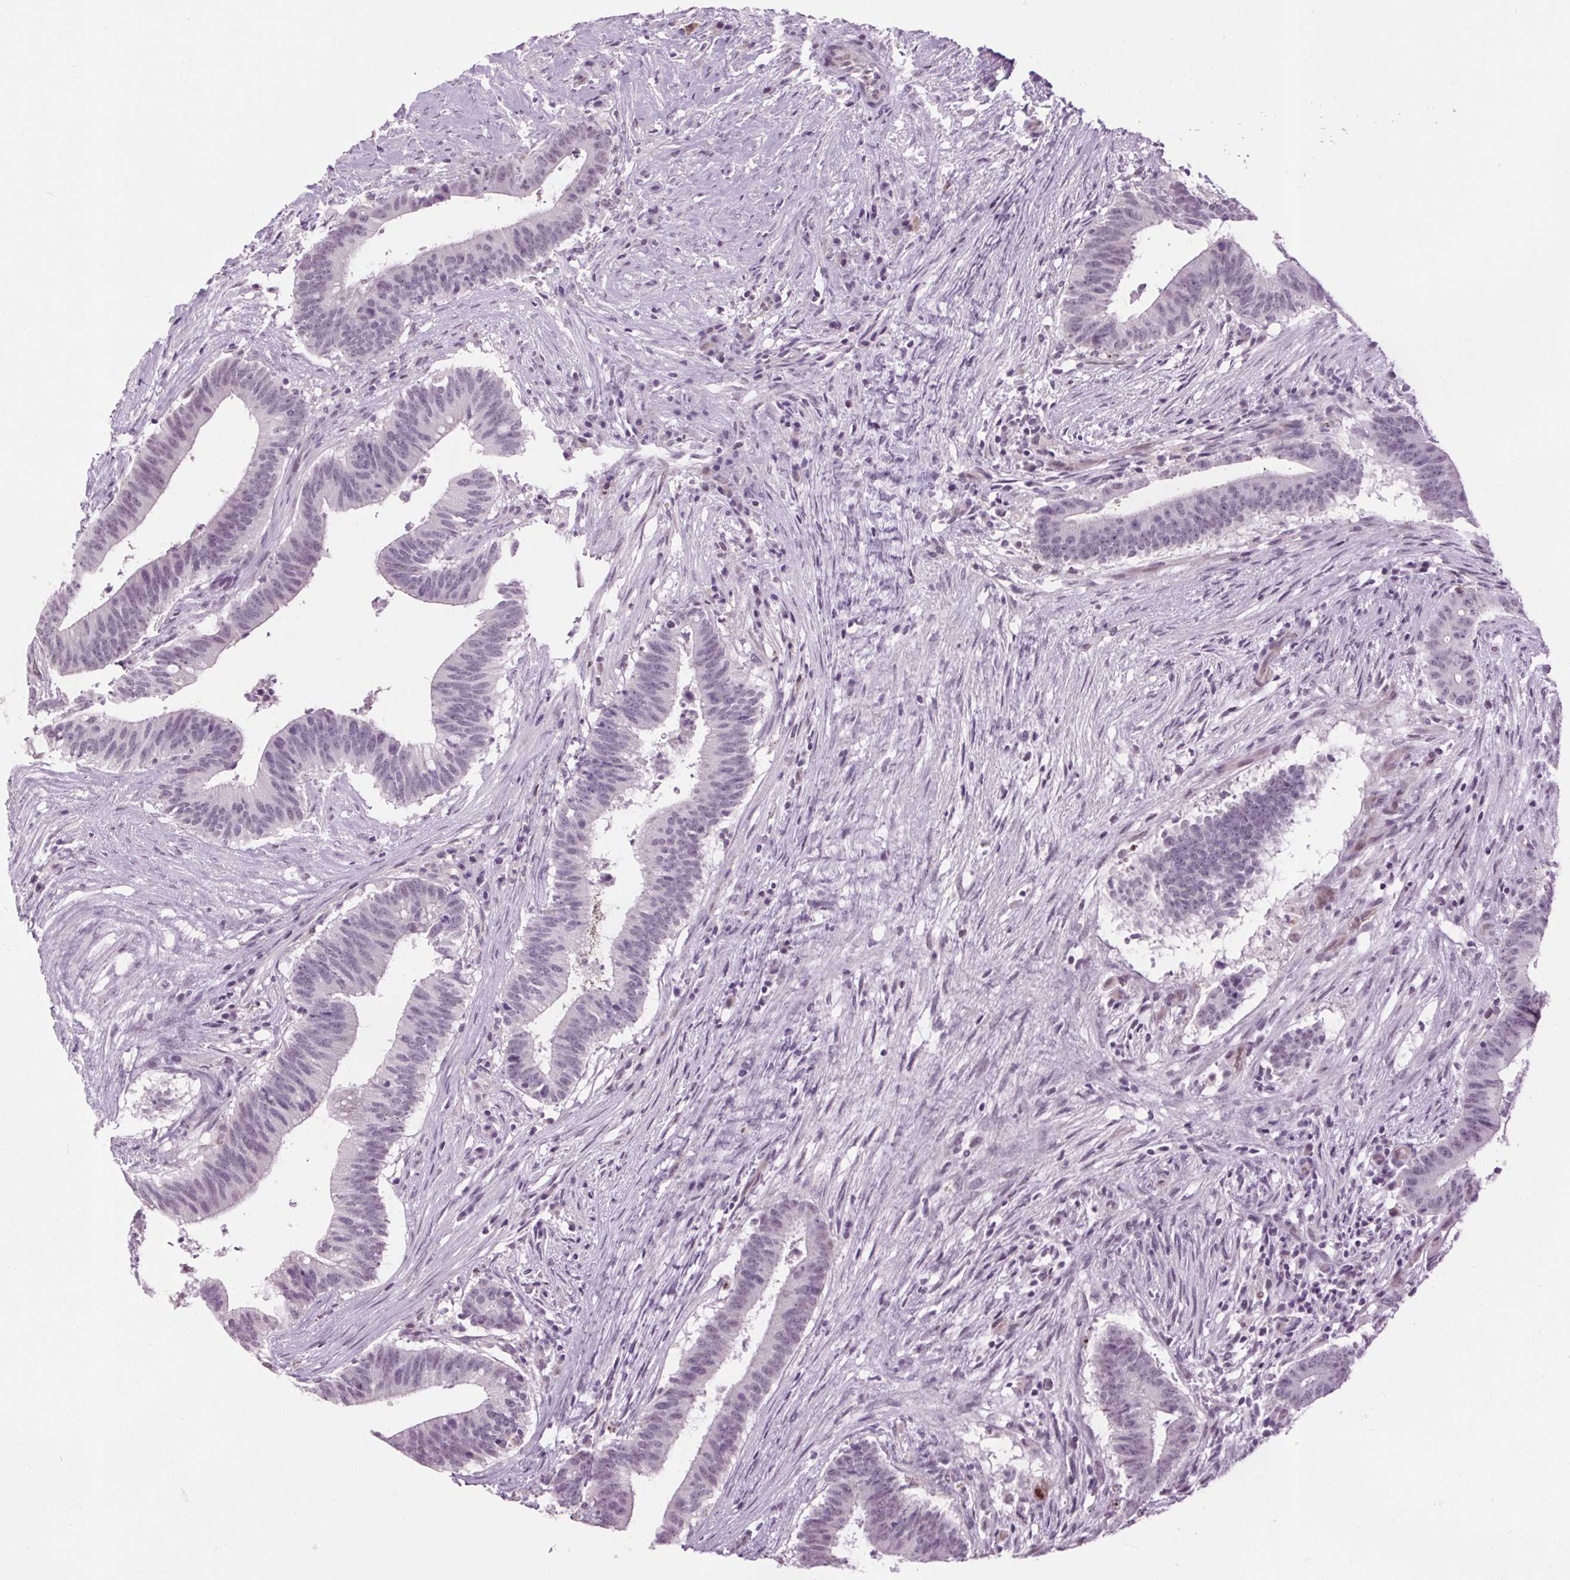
{"staining": {"intensity": "negative", "quantity": "none", "location": "none"}, "tissue": "colorectal cancer", "cell_type": "Tumor cells", "image_type": "cancer", "snomed": [{"axis": "morphology", "description": "Adenocarcinoma, NOS"}, {"axis": "topography", "description": "Colon"}], "caption": "Immunohistochemistry (IHC) of human colorectal adenocarcinoma demonstrates no staining in tumor cells. The staining is performed using DAB brown chromogen with nuclei counter-stained in using hematoxylin.", "gene": "CEBPA", "patient": {"sex": "female", "age": 43}}